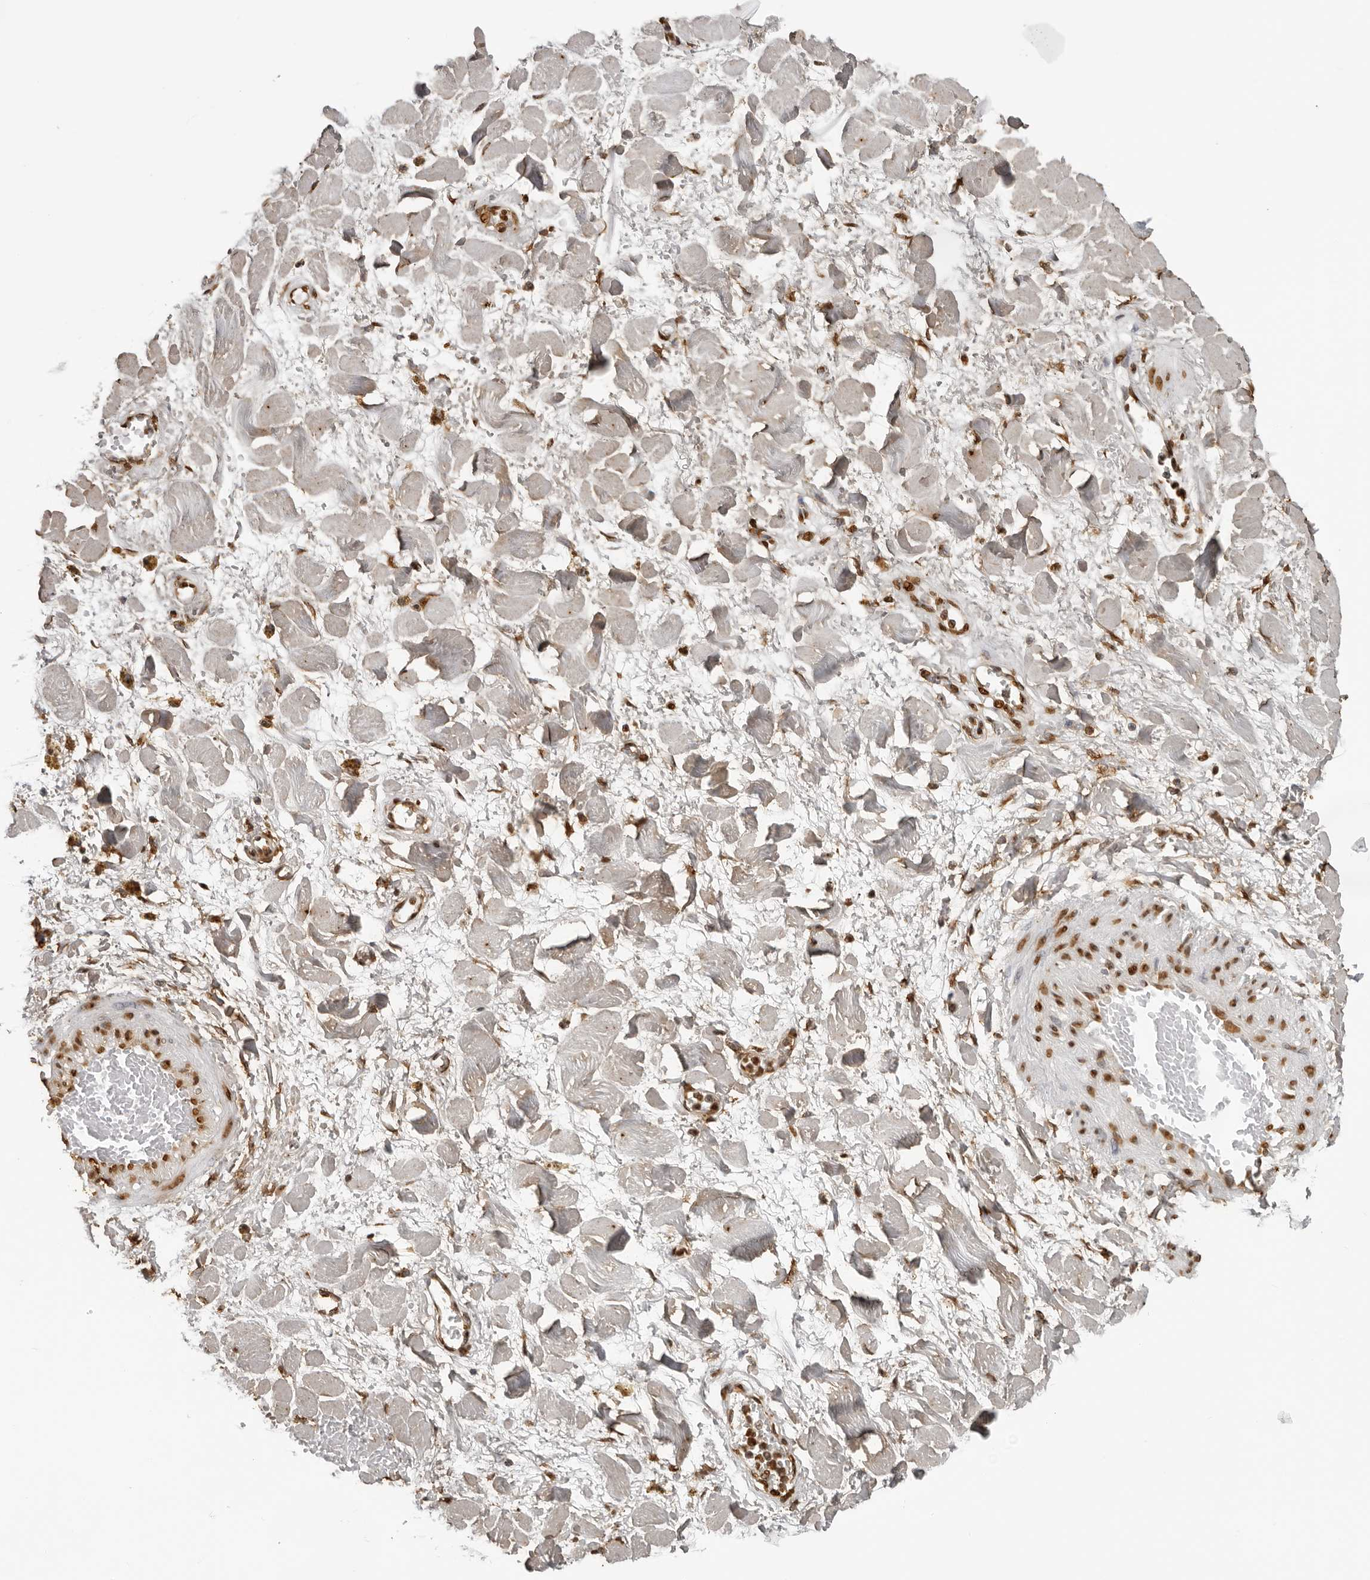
{"staining": {"intensity": "strong", "quantity": ">75%", "location": "nuclear"}, "tissue": "adipose tissue", "cell_type": "Adipocytes", "image_type": "normal", "snomed": [{"axis": "morphology", "description": "Normal tissue, NOS"}, {"axis": "topography", "description": "Kidney"}, {"axis": "topography", "description": "Peripheral nerve tissue"}], "caption": "Human adipose tissue stained with a brown dye displays strong nuclear positive expression in approximately >75% of adipocytes.", "gene": "ZFP91", "patient": {"sex": "male", "age": 7}}